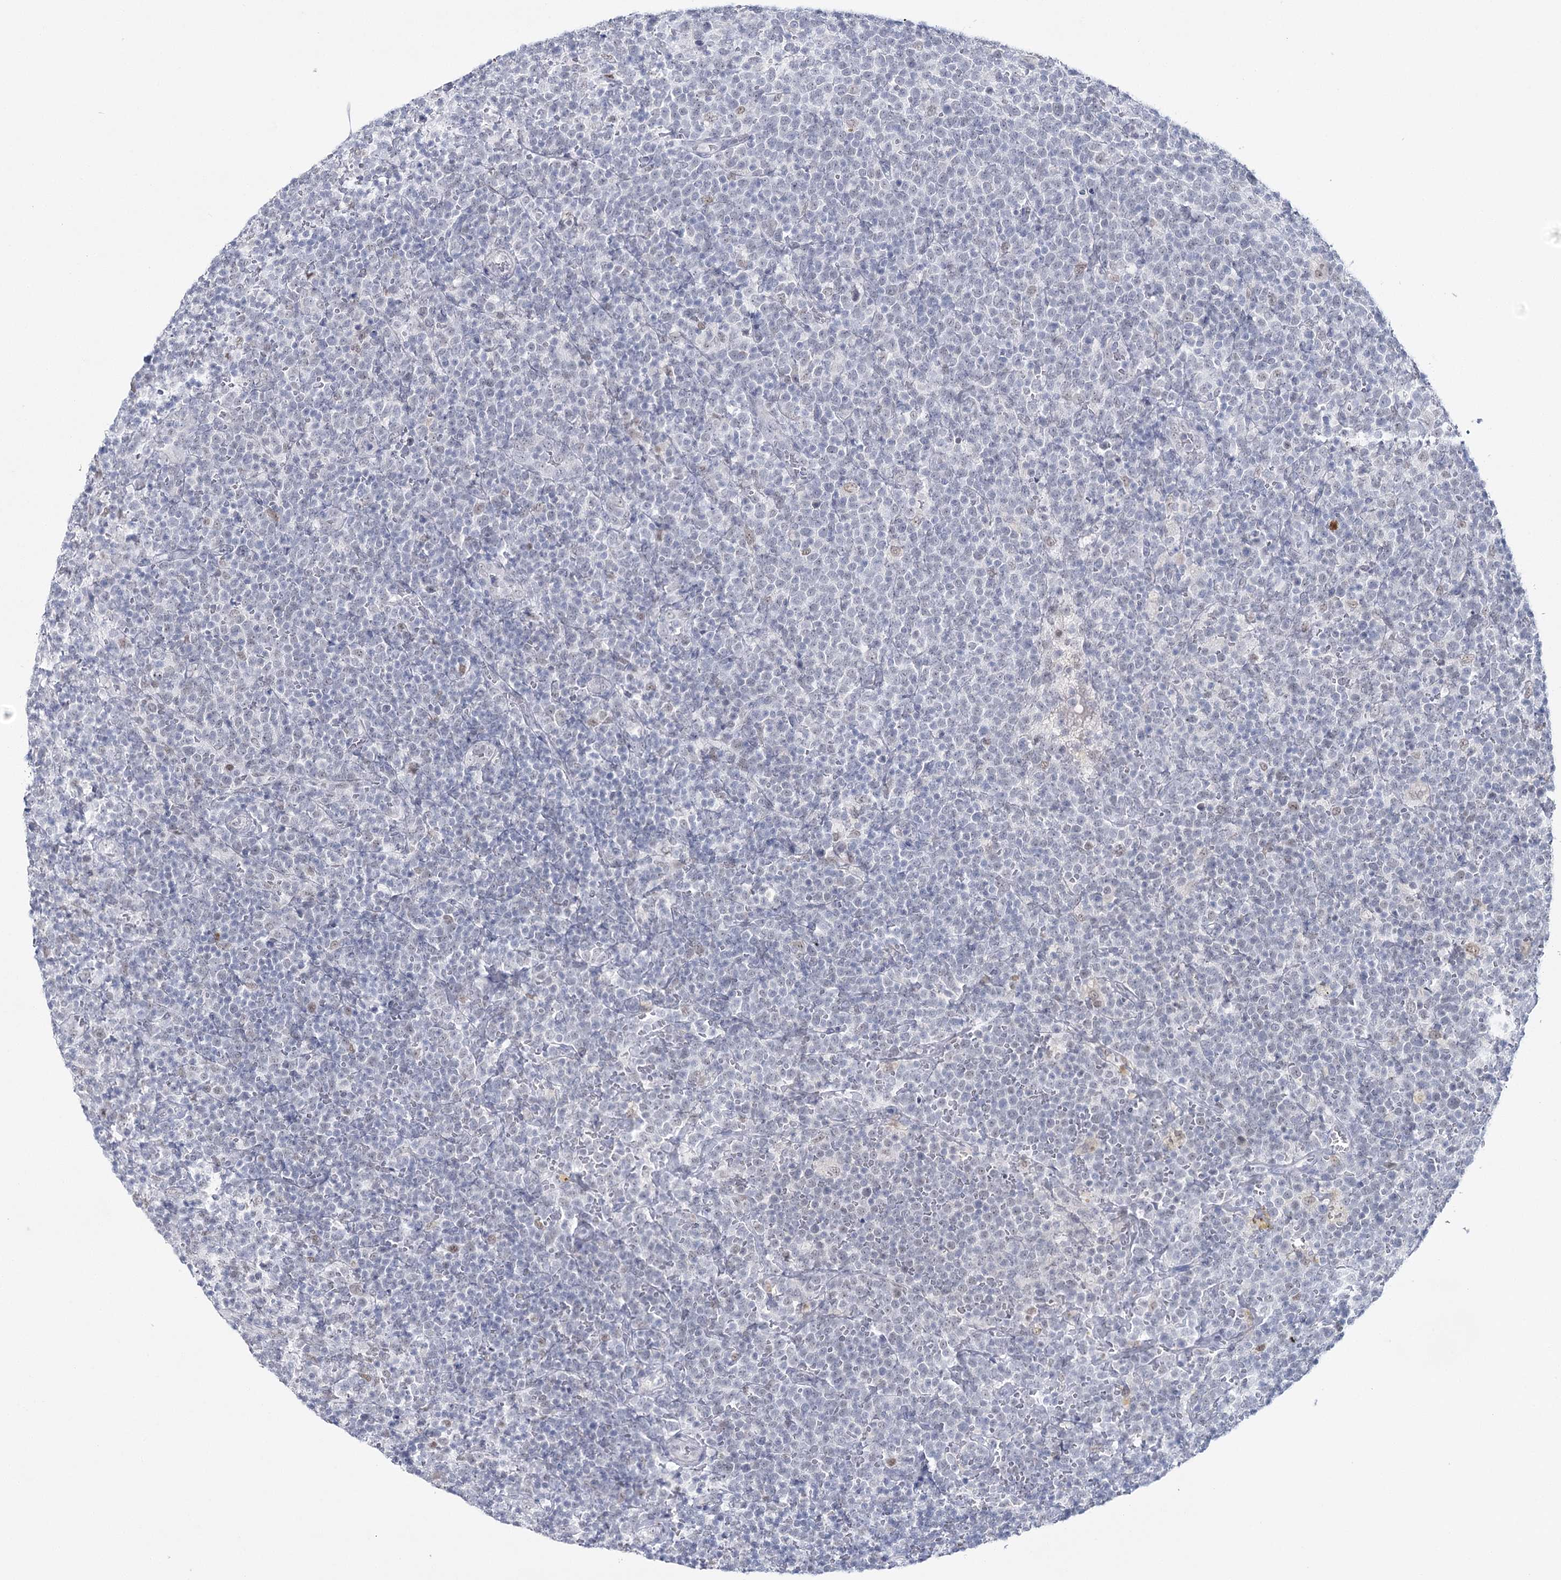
{"staining": {"intensity": "weak", "quantity": "<25%", "location": "nuclear"}, "tissue": "lymphoma", "cell_type": "Tumor cells", "image_type": "cancer", "snomed": [{"axis": "morphology", "description": "Malignant lymphoma, non-Hodgkin's type, High grade"}, {"axis": "topography", "description": "Lymph node"}], "caption": "Immunohistochemistry of lymphoma exhibits no positivity in tumor cells.", "gene": "ZC3H8", "patient": {"sex": "male", "age": 61}}